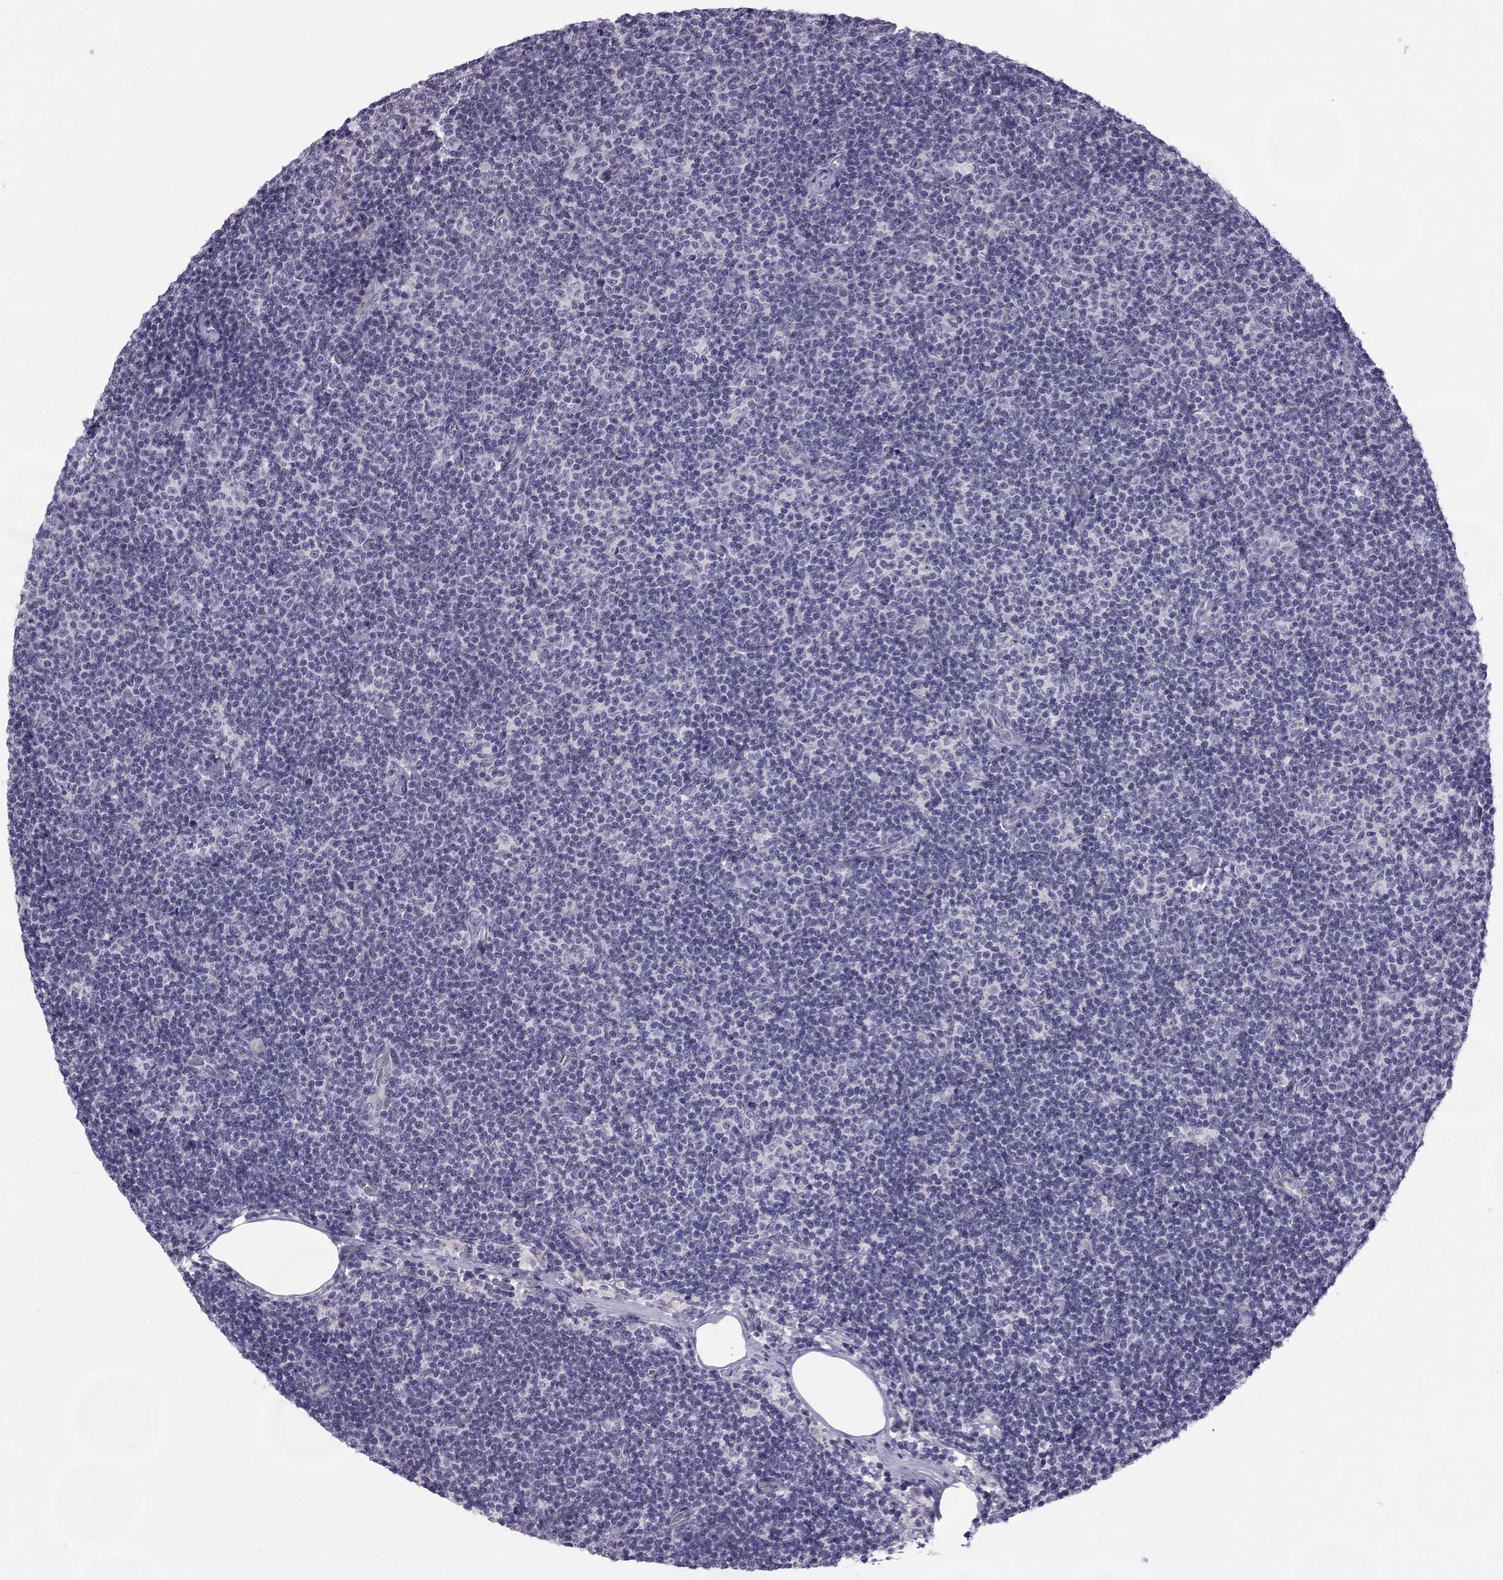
{"staining": {"intensity": "negative", "quantity": "none", "location": "none"}, "tissue": "lymphoma", "cell_type": "Tumor cells", "image_type": "cancer", "snomed": [{"axis": "morphology", "description": "Malignant lymphoma, non-Hodgkin's type, Low grade"}, {"axis": "topography", "description": "Lymph node"}], "caption": "Tumor cells show no significant protein staining in low-grade malignant lymphoma, non-Hodgkin's type.", "gene": "SYCE1", "patient": {"sex": "male", "age": 81}}